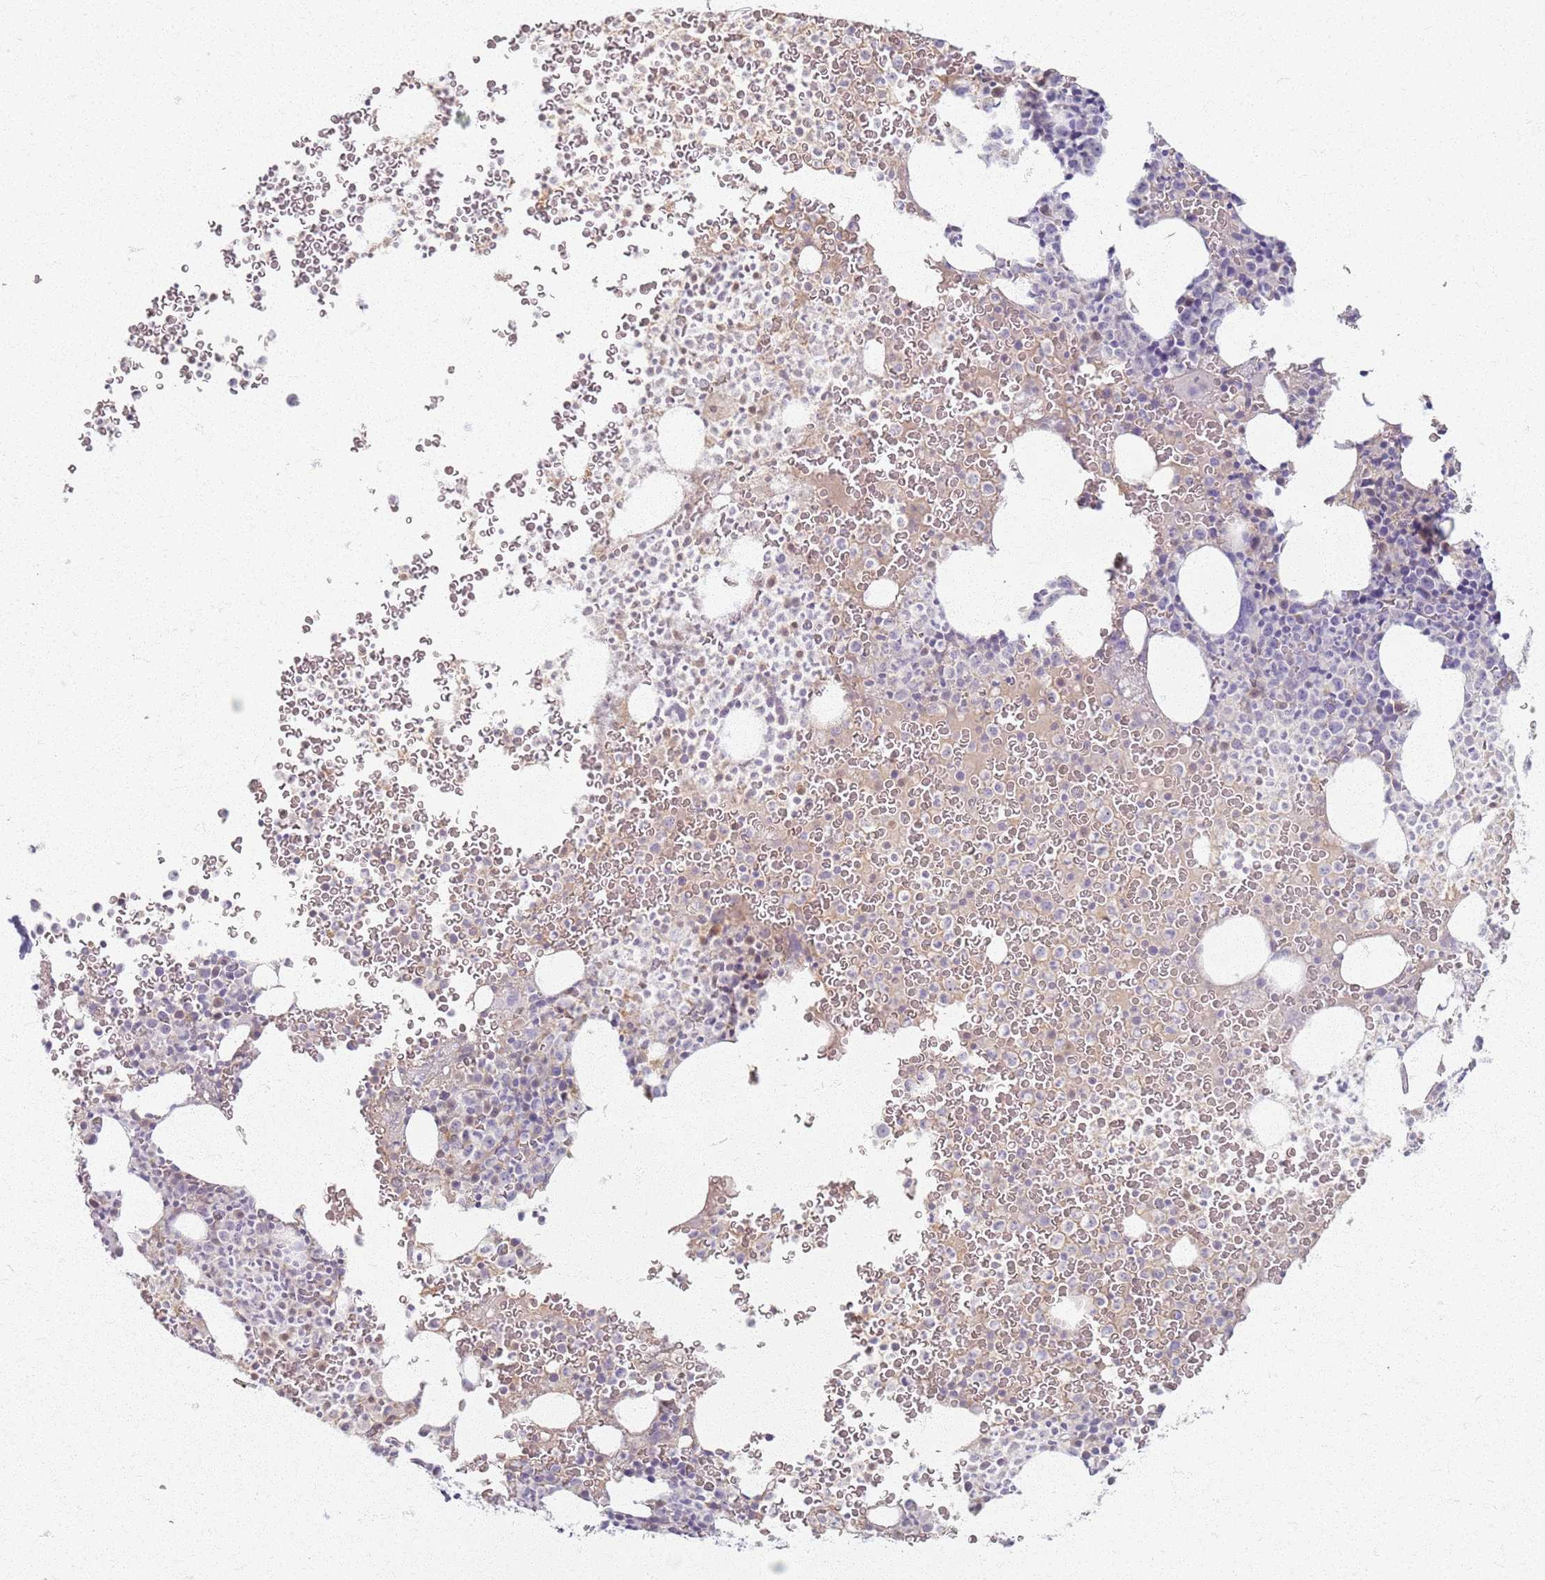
{"staining": {"intensity": "negative", "quantity": "none", "location": "none"}, "tissue": "bone marrow", "cell_type": "Hematopoietic cells", "image_type": "normal", "snomed": [{"axis": "morphology", "description": "Normal tissue, NOS"}, {"axis": "topography", "description": "Bone marrow"}], "caption": "Immunohistochemical staining of benign bone marrow reveals no significant expression in hematopoietic cells.", "gene": "CRIPT", "patient": {"sex": "female", "age": 54}}